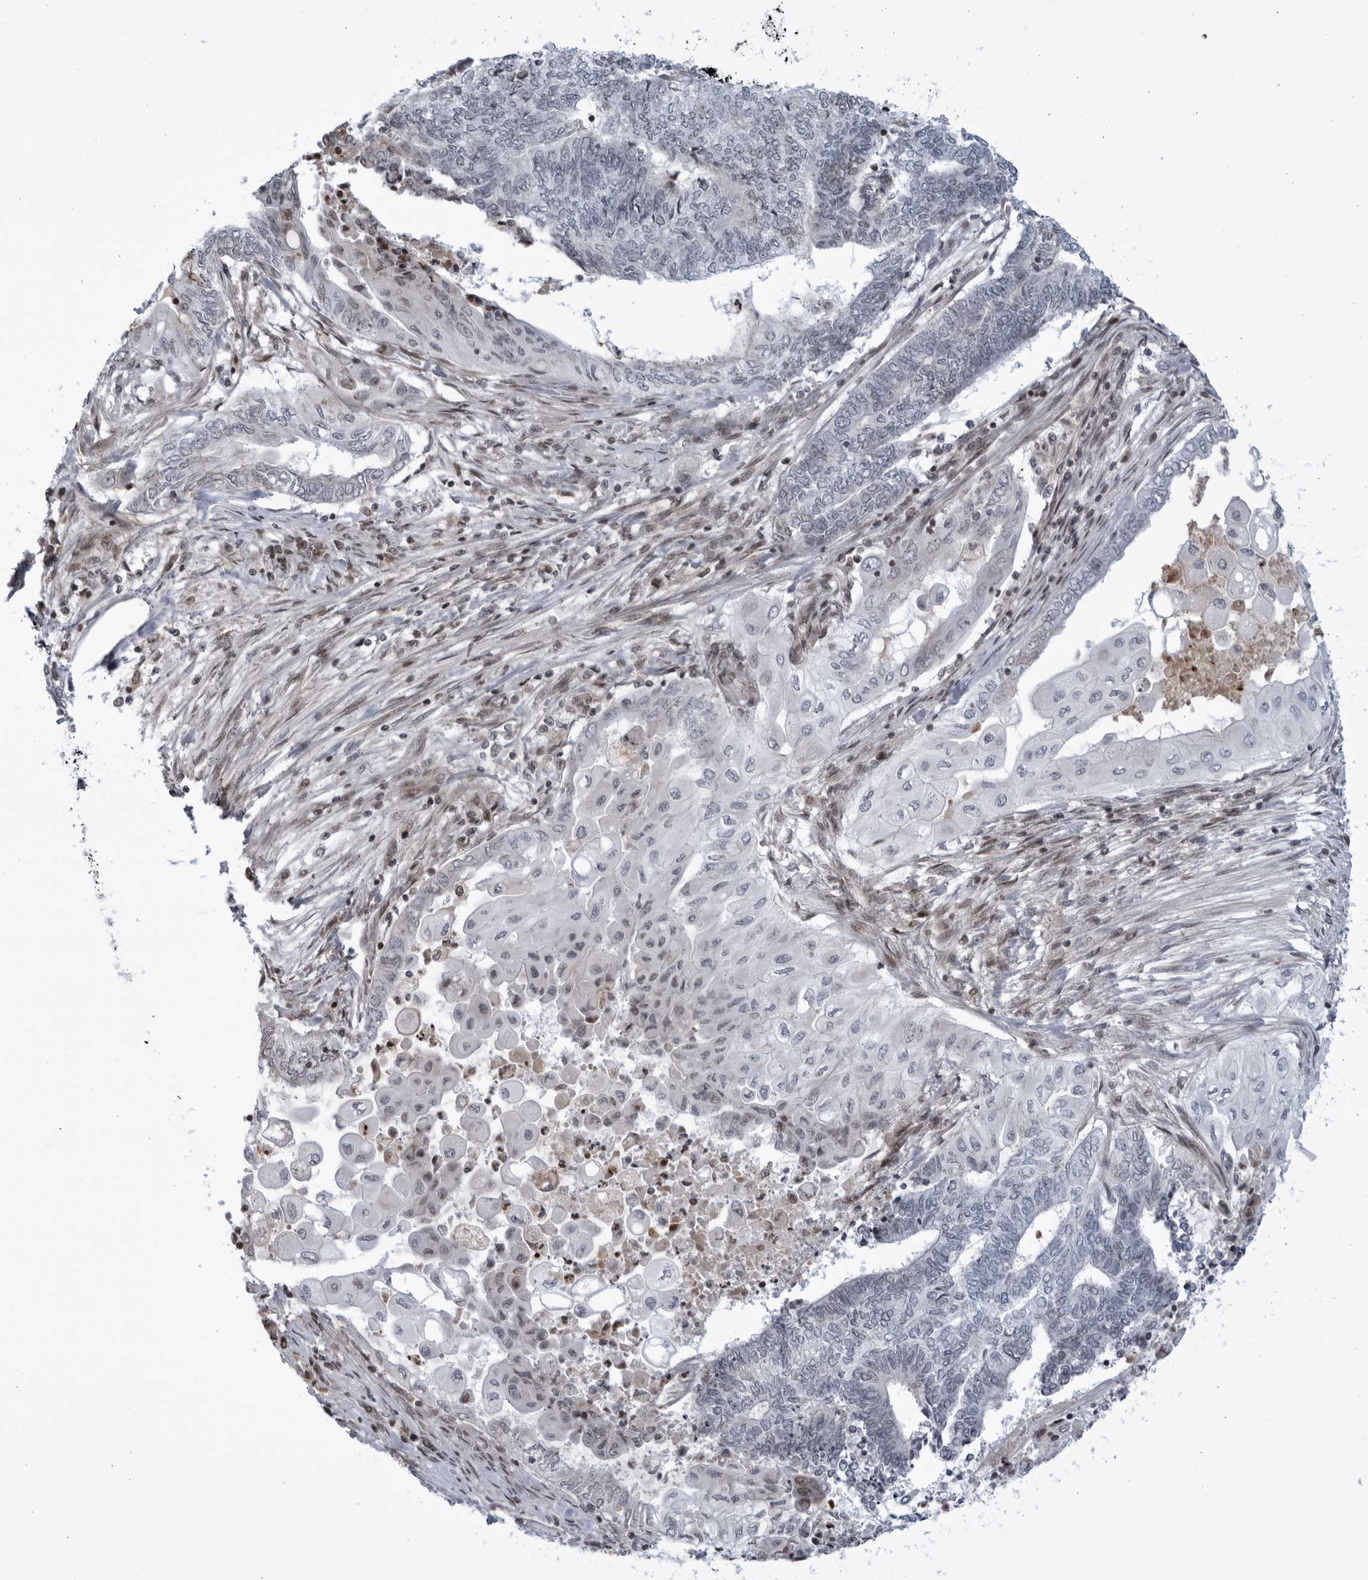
{"staining": {"intensity": "negative", "quantity": "none", "location": "none"}, "tissue": "endometrial cancer", "cell_type": "Tumor cells", "image_type": "cancer", "snomed": [{"axis": "morphology", "description": "Adenocarcinoma, NOS"}, {"axis": "topography", "description": "Uterus"}, {"axis": "topography", "description": "Endometrium"}], "caption": "Tumor cells show no significant expression in endometrial cancer (adenocarcinoma).", "gene": "DTL", "patient": {"sex": "female", "age": 70}}